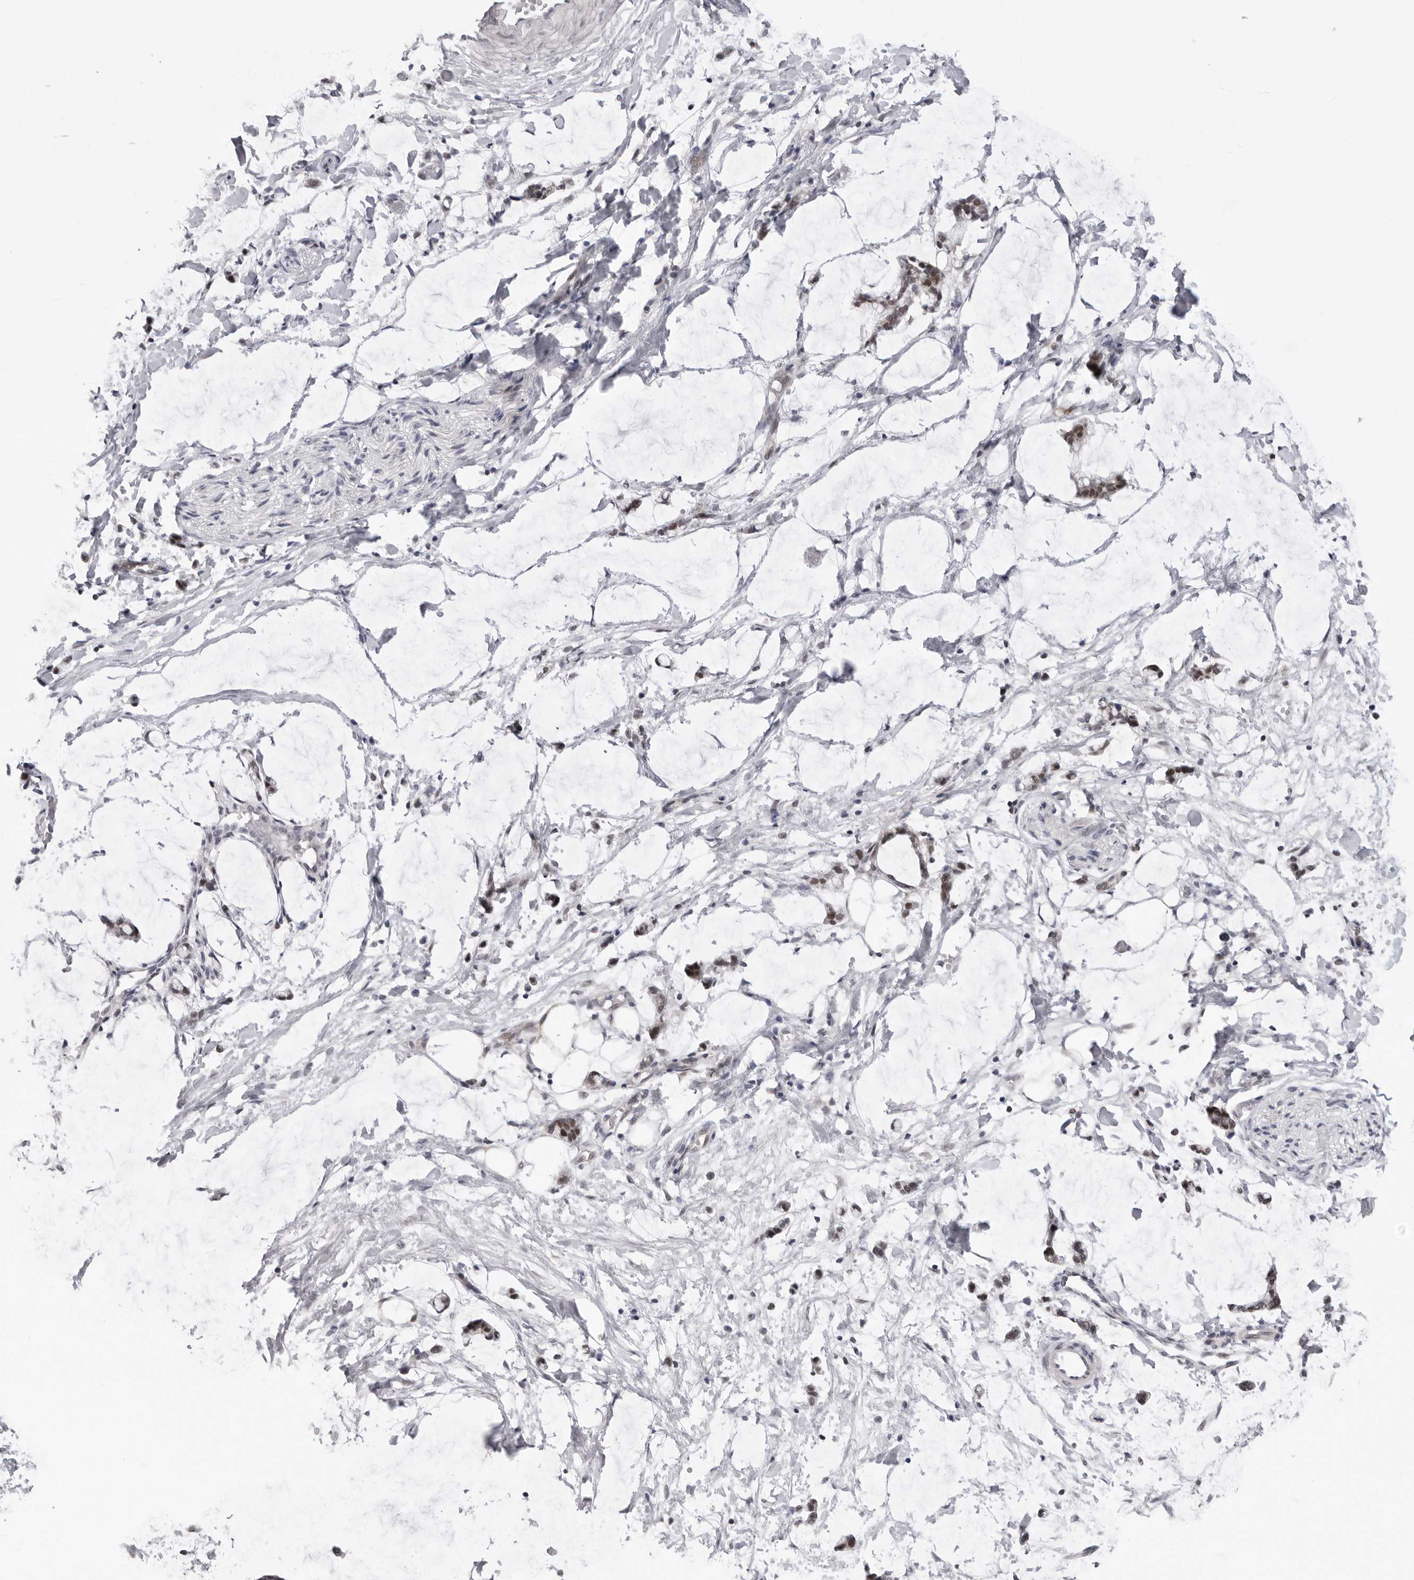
{"staining": {"intensity": "negative", "quantity": "none", "location": "none"}, "tissue": "adipose tissue", "cell_type": "Adipocytes", "image_type": "normal", "snomed": [{"axis": "morphology", "description": "Normal tissue, NOS"}, {"axis": "morphology", "description": "Adenocarcinoma, NOS"}, {"axis": "topography", "description": "Colon"}, {"axis": "topography", "description": "Peripheral nerve tissue"}], "caption": "Benign adipose tissue was stained to show a protein in brown. There is no significant expression in adipocytes. Nuclei are stained in blue.", "gene": "ALPK2", "patient": {"sex": "male", "age": 14}}